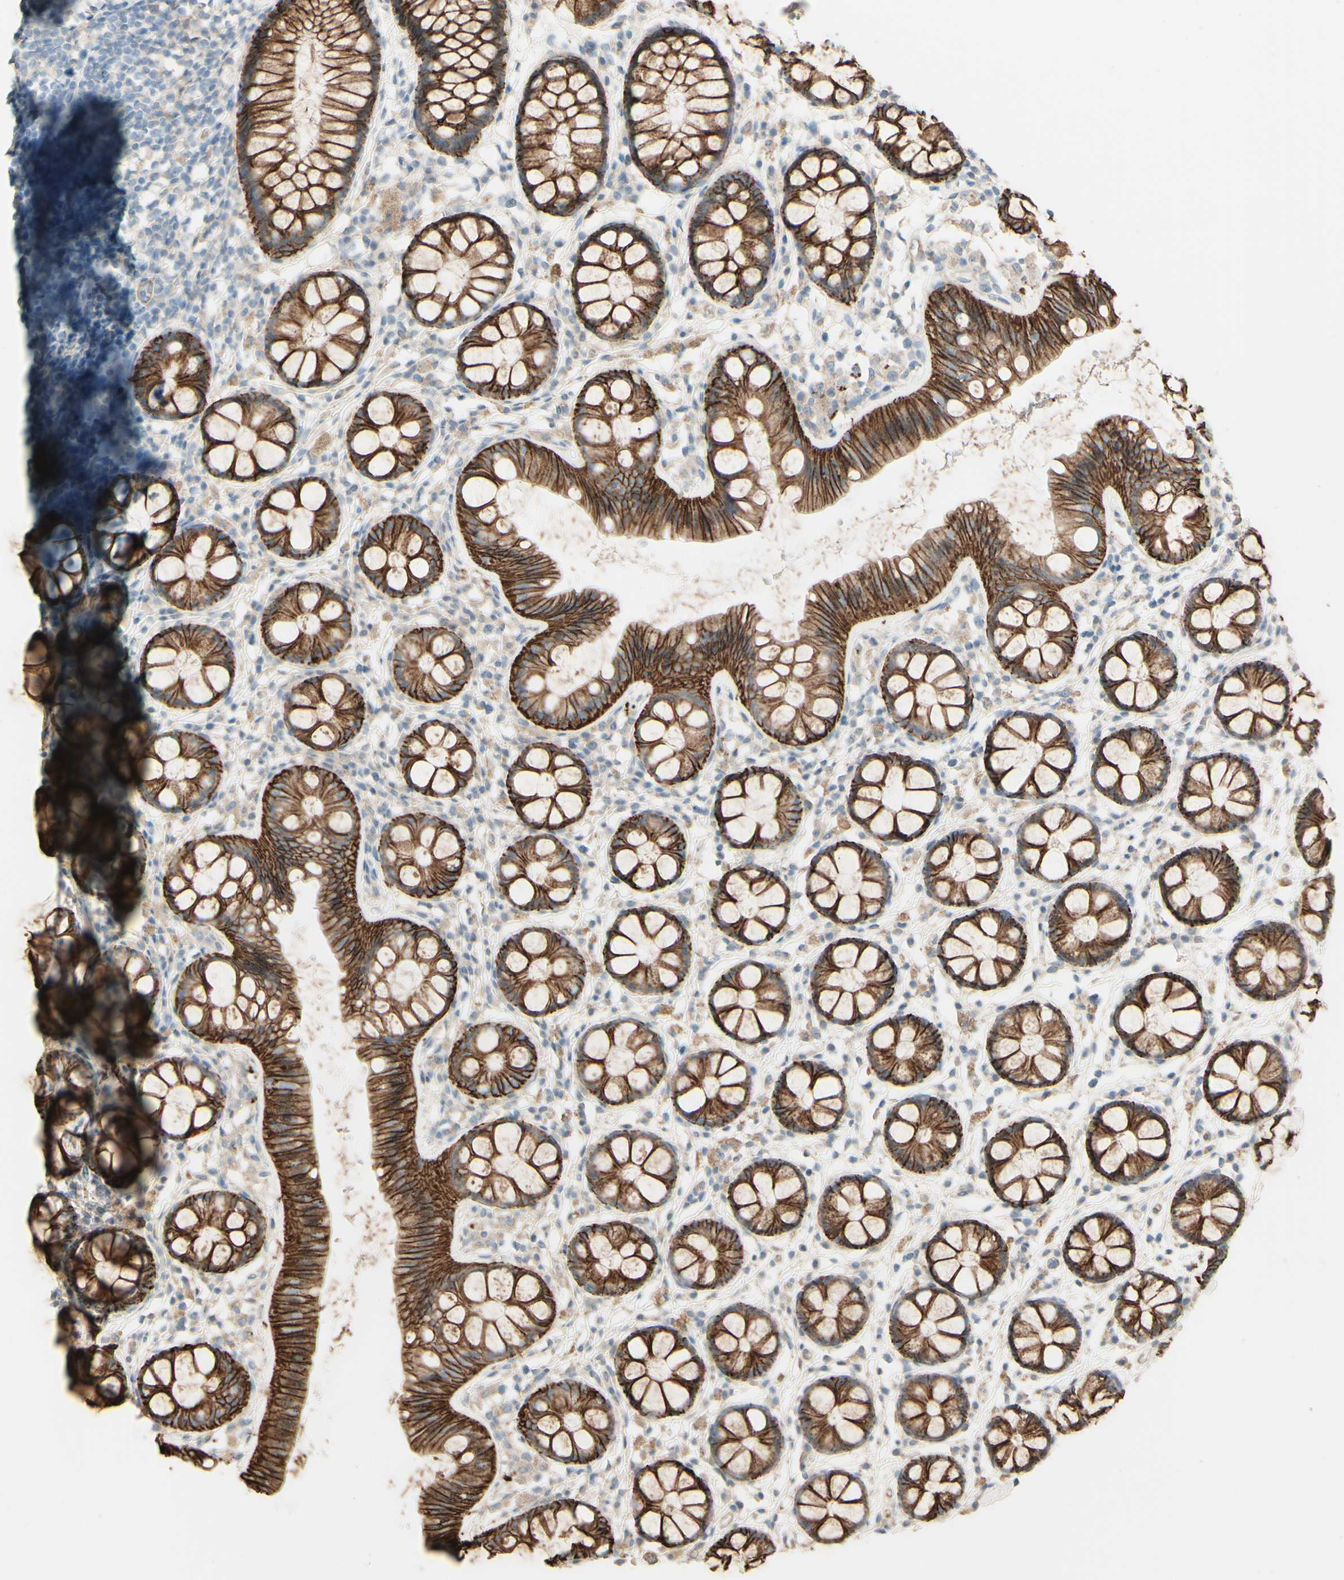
{"staining": {"intensity": "strong", "quantity": ">75%", "location": "cytoplasmic/membranous"}, "tissue": "rectum", "cell_type": "Glandular cells", "image_type": "normal", "snomed": [{"axis": "morphology", "description": "Normal tissue, NOS"}, {"axis": "topography", "description": "Rectum"}], "caption": "Normal rectum exhibits strong cytoplasmic/membranous expression in approximately >75% of glandular cells.", "gene": "RNF149", "patient": {"sex": "female", "age": 66}}